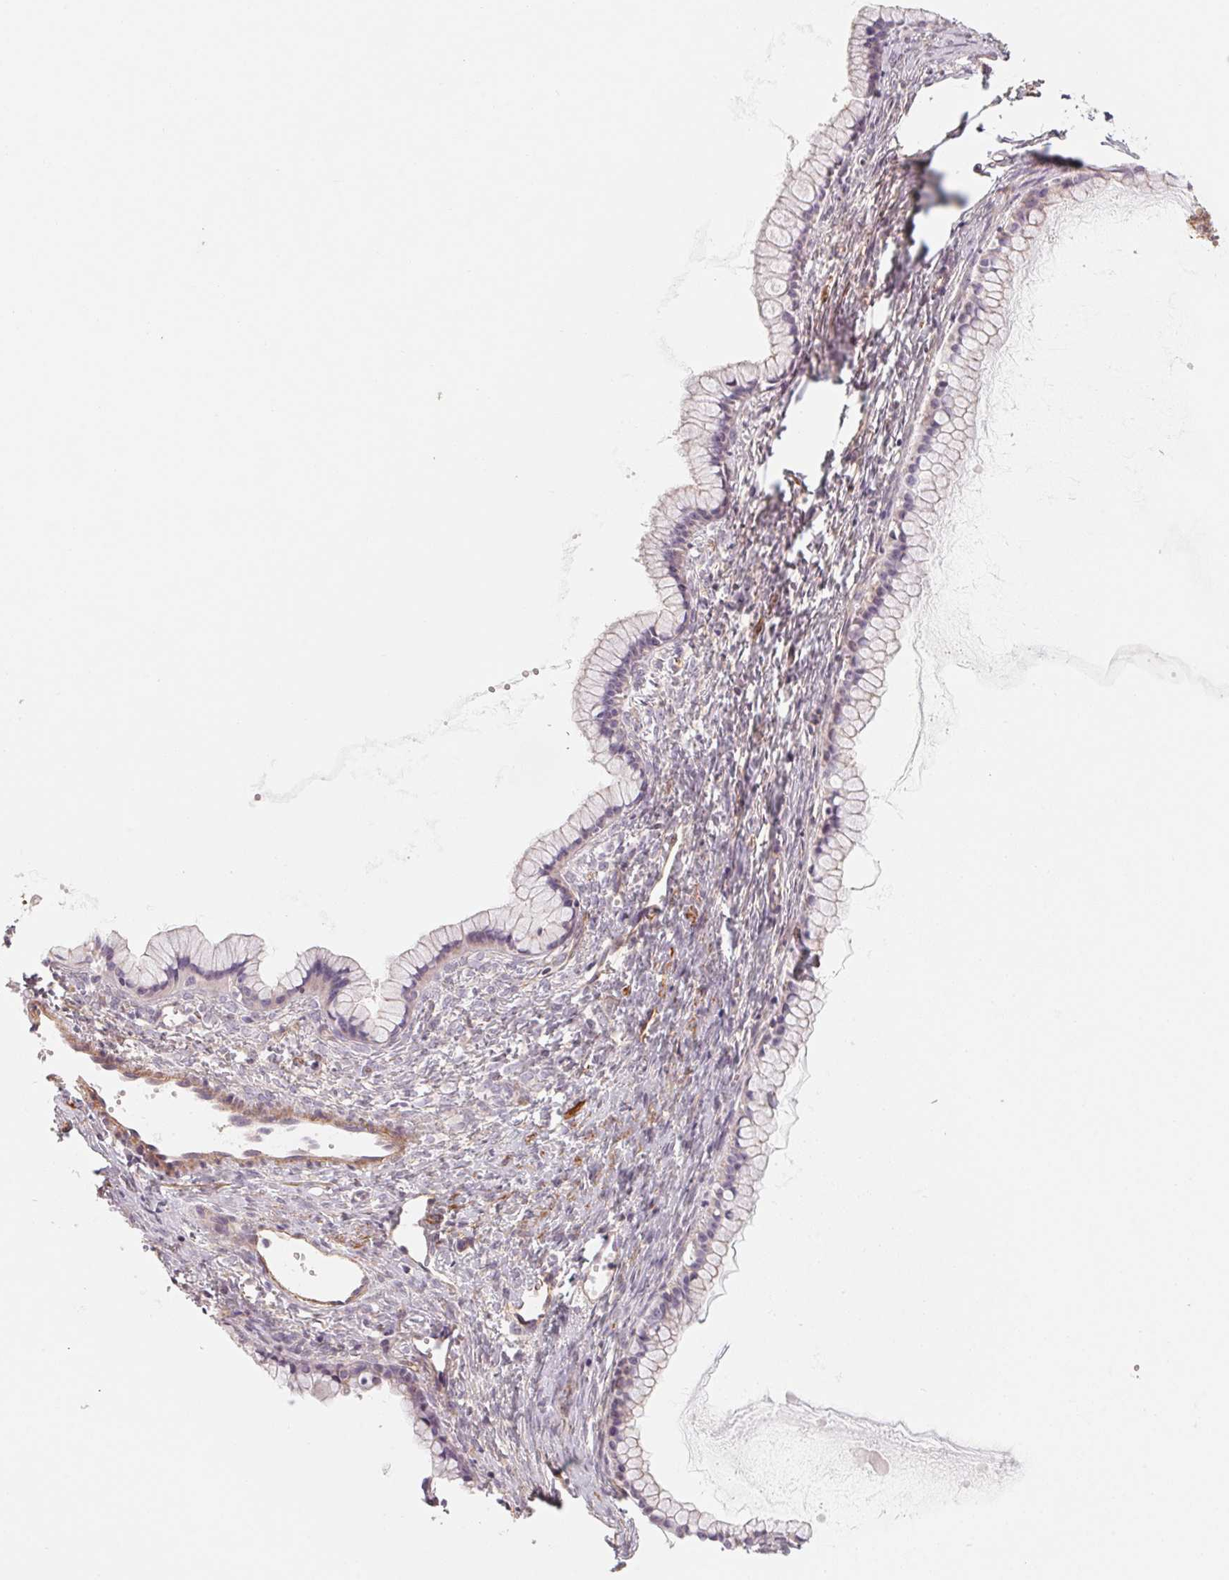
{"staining": {"intensity": "negative", "quantity": "none", "location": "none"}, "tissue": "ovarian cancer", "cell_type": "Tumor cells", "image_type": "cancer", "snomed": [{"axis": "morphology", "description": "Cystadenocarcinoma, mucinous, NOS"}, {"axis": "topography", "description": "Ovary"}], "caption": "Immunohistochemistry (IHC) of mucinous cystadenocarcinoma (ovarian) shows no positivity in tumor cells.", "gene": "CCDC112", "patient": {"sex": "female", "age": 41}}